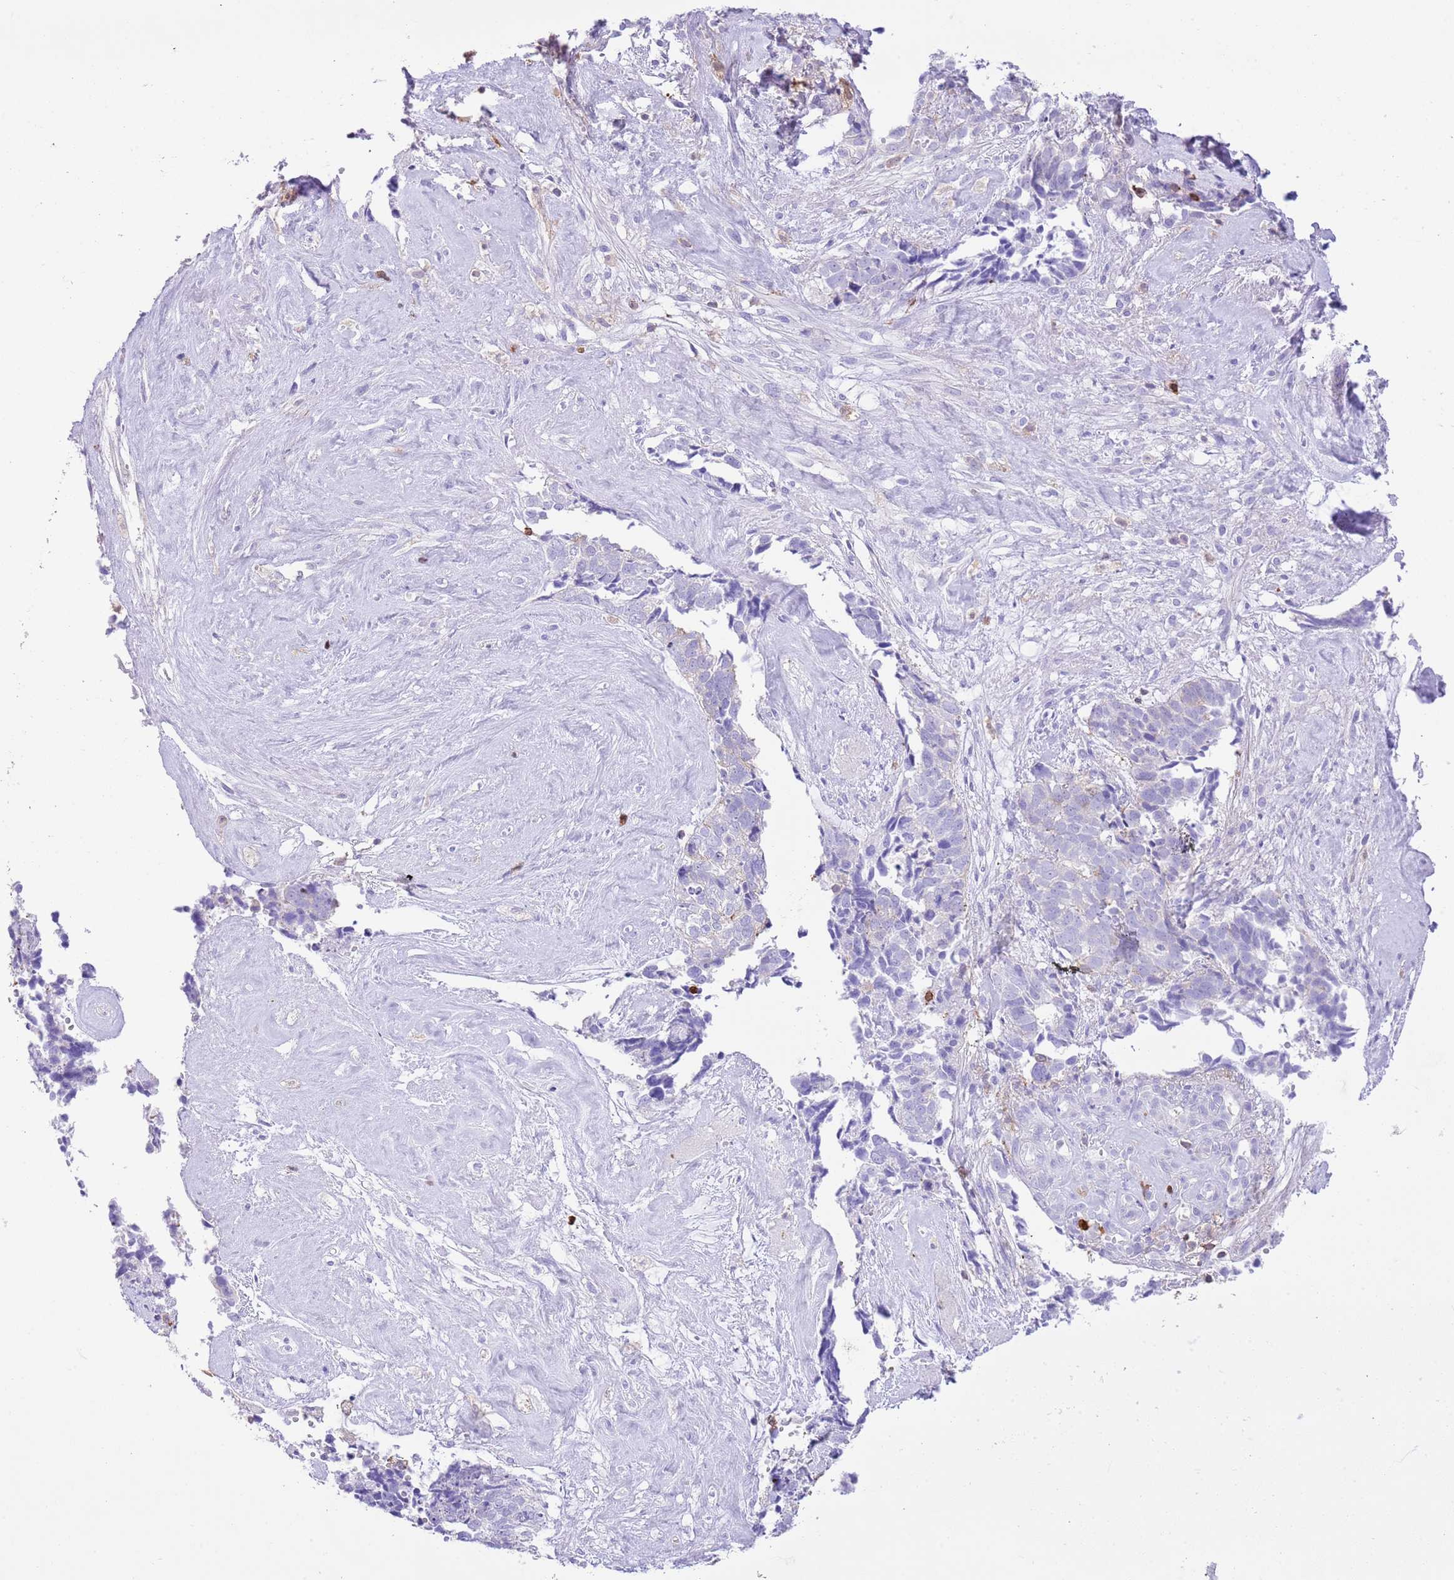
{"staining": {"intensity": "negative", "quantity": "none", "location": "none"}, "tissue": "cervical cancer", "cell_type": "Tumor cells", "image_type": "cancer", "snomed": [{"axis": "morphology", "description": "Squamous cell carcinoma, NOS"}, {"axis": "topography", "description": "Cervix"}], "caption": "Cervical cancer was stained to show a protein in brown. There is no significant positivity in tumor cells. Nuclei are stained in blue.", "gene": "EFHD2", "patient": {"sex": "female", "age": 63}}